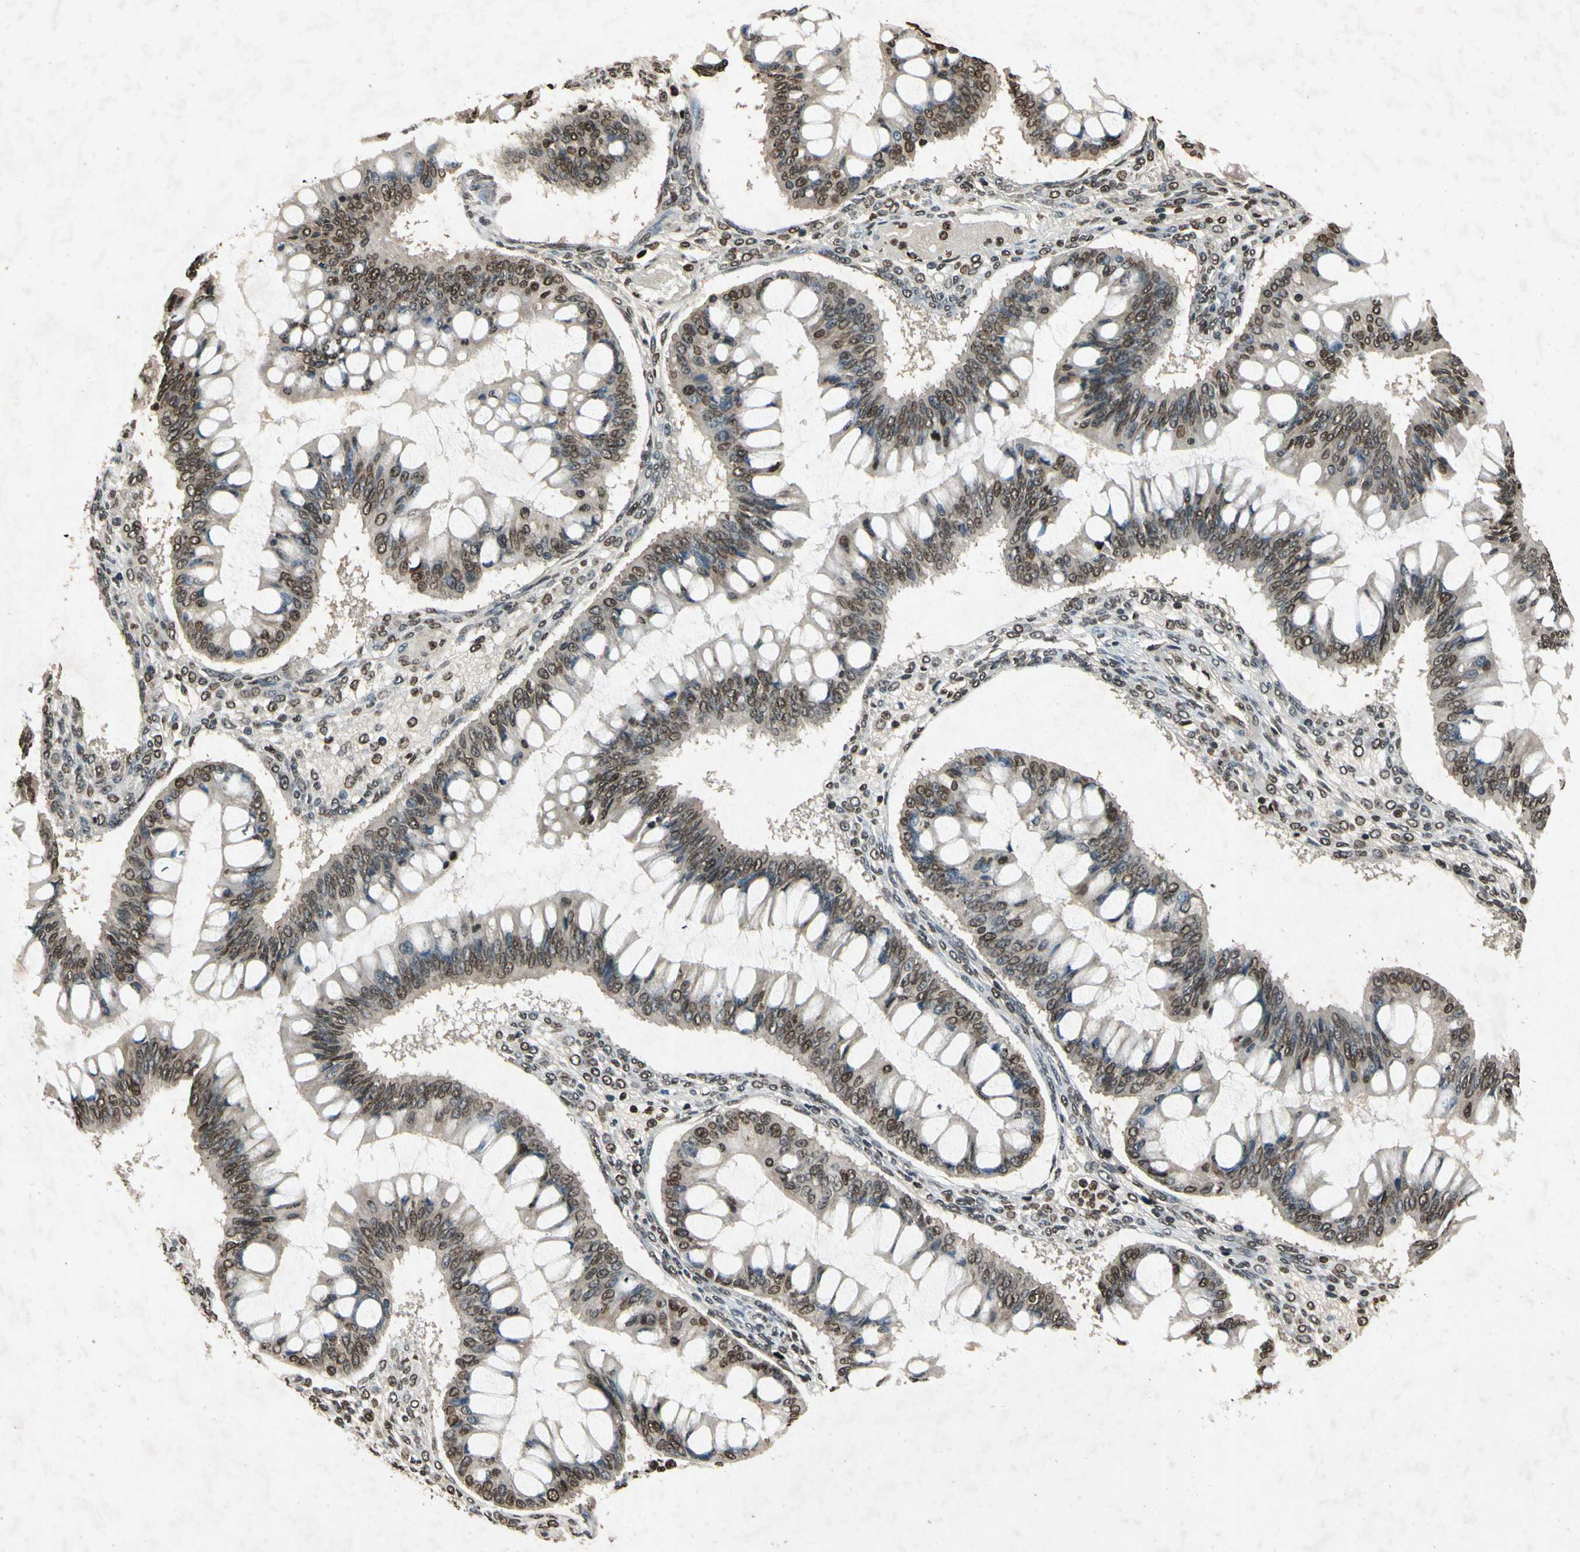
{"staining": {"intensity": "moderate", "quantity": ">75%", "location": "nuclear"}, "tissue": "ovarian cancer", "cell_type": "Tumor cells", "image_type": "cancer", "snomed": [{"axis": "morphology", "description": "Cystadenocarcinoma, mucinous, NOS"}, {"axis": "topography", "description": "Ovary"}], "caption": "A histopathology image of ovarian mucinous cystadenocarcinoma stained for a protein displays moderate nuclear brown staining in tumor cells. (Brightfield microscopy of DAB IHC at high magnification).", "gene": "HOXB3", "patient": {"sex": "female", "age": 73}}